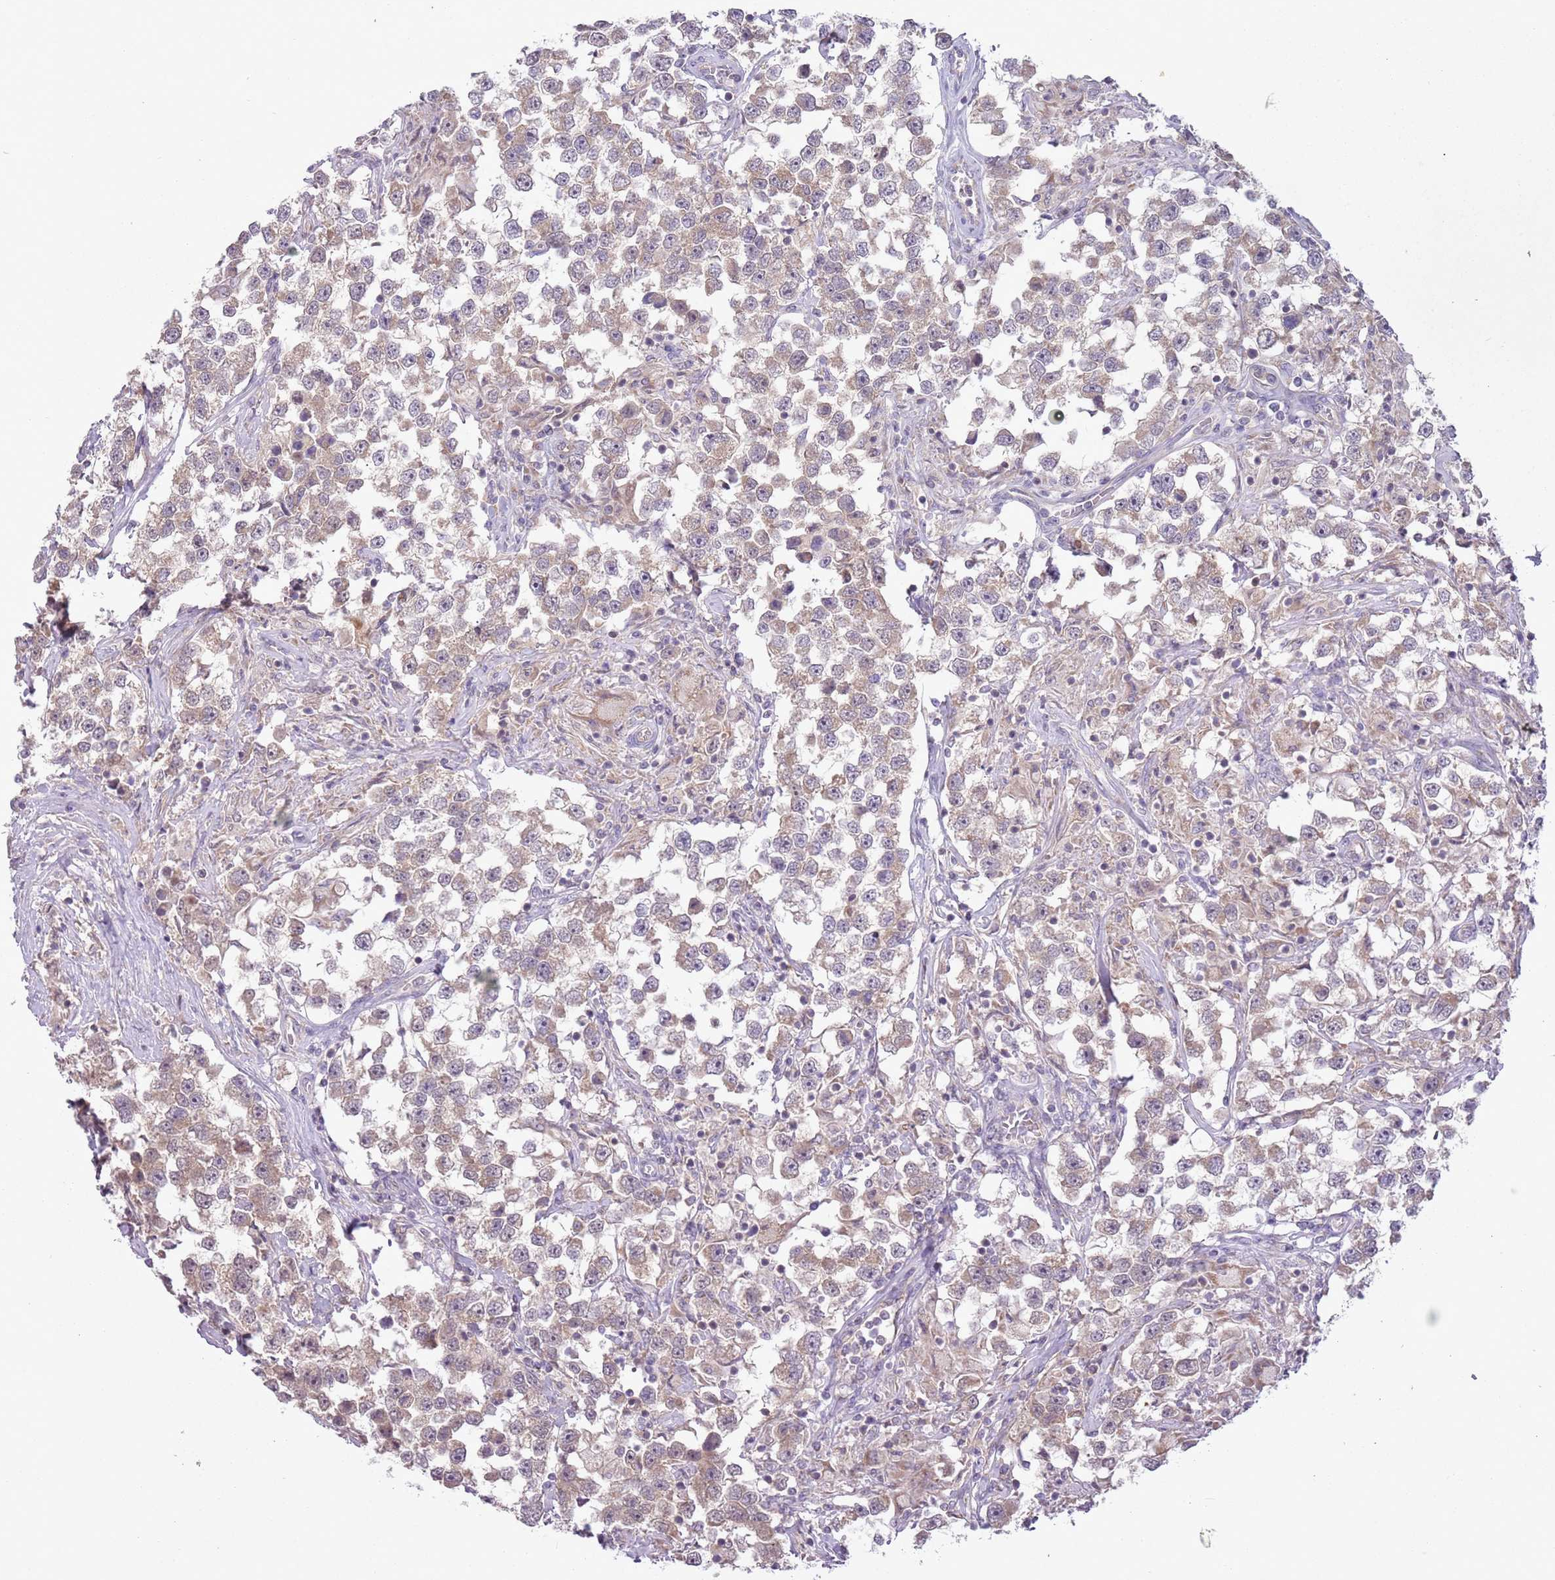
{"staining": {"intensity": "weak", "quantity": "25%-75%", "location": "cytoplasmic/membranous"}, "tissue": "testis cancer", "cell_type": "Tumor cells", "image_type": "cancer", "snomed": [{"axis": "morphology", "description": "Seminoma, NOS"}, {"axis": "topography", "description": "Testis"}], "caption": "Seminoma (testis) stained with DAB (3,3'-diaminobenzidine) immunohistochemistry (IHC) displays low levels of weak cytoplasmic/membranous expression in approximately 25%-75% of tumor cells. Immunohistochemistry stains the protein of interest in brown and the nuclei are stained blue.", "gene": "SKOR2", "patient": {"sex": "male", "age": 46}}